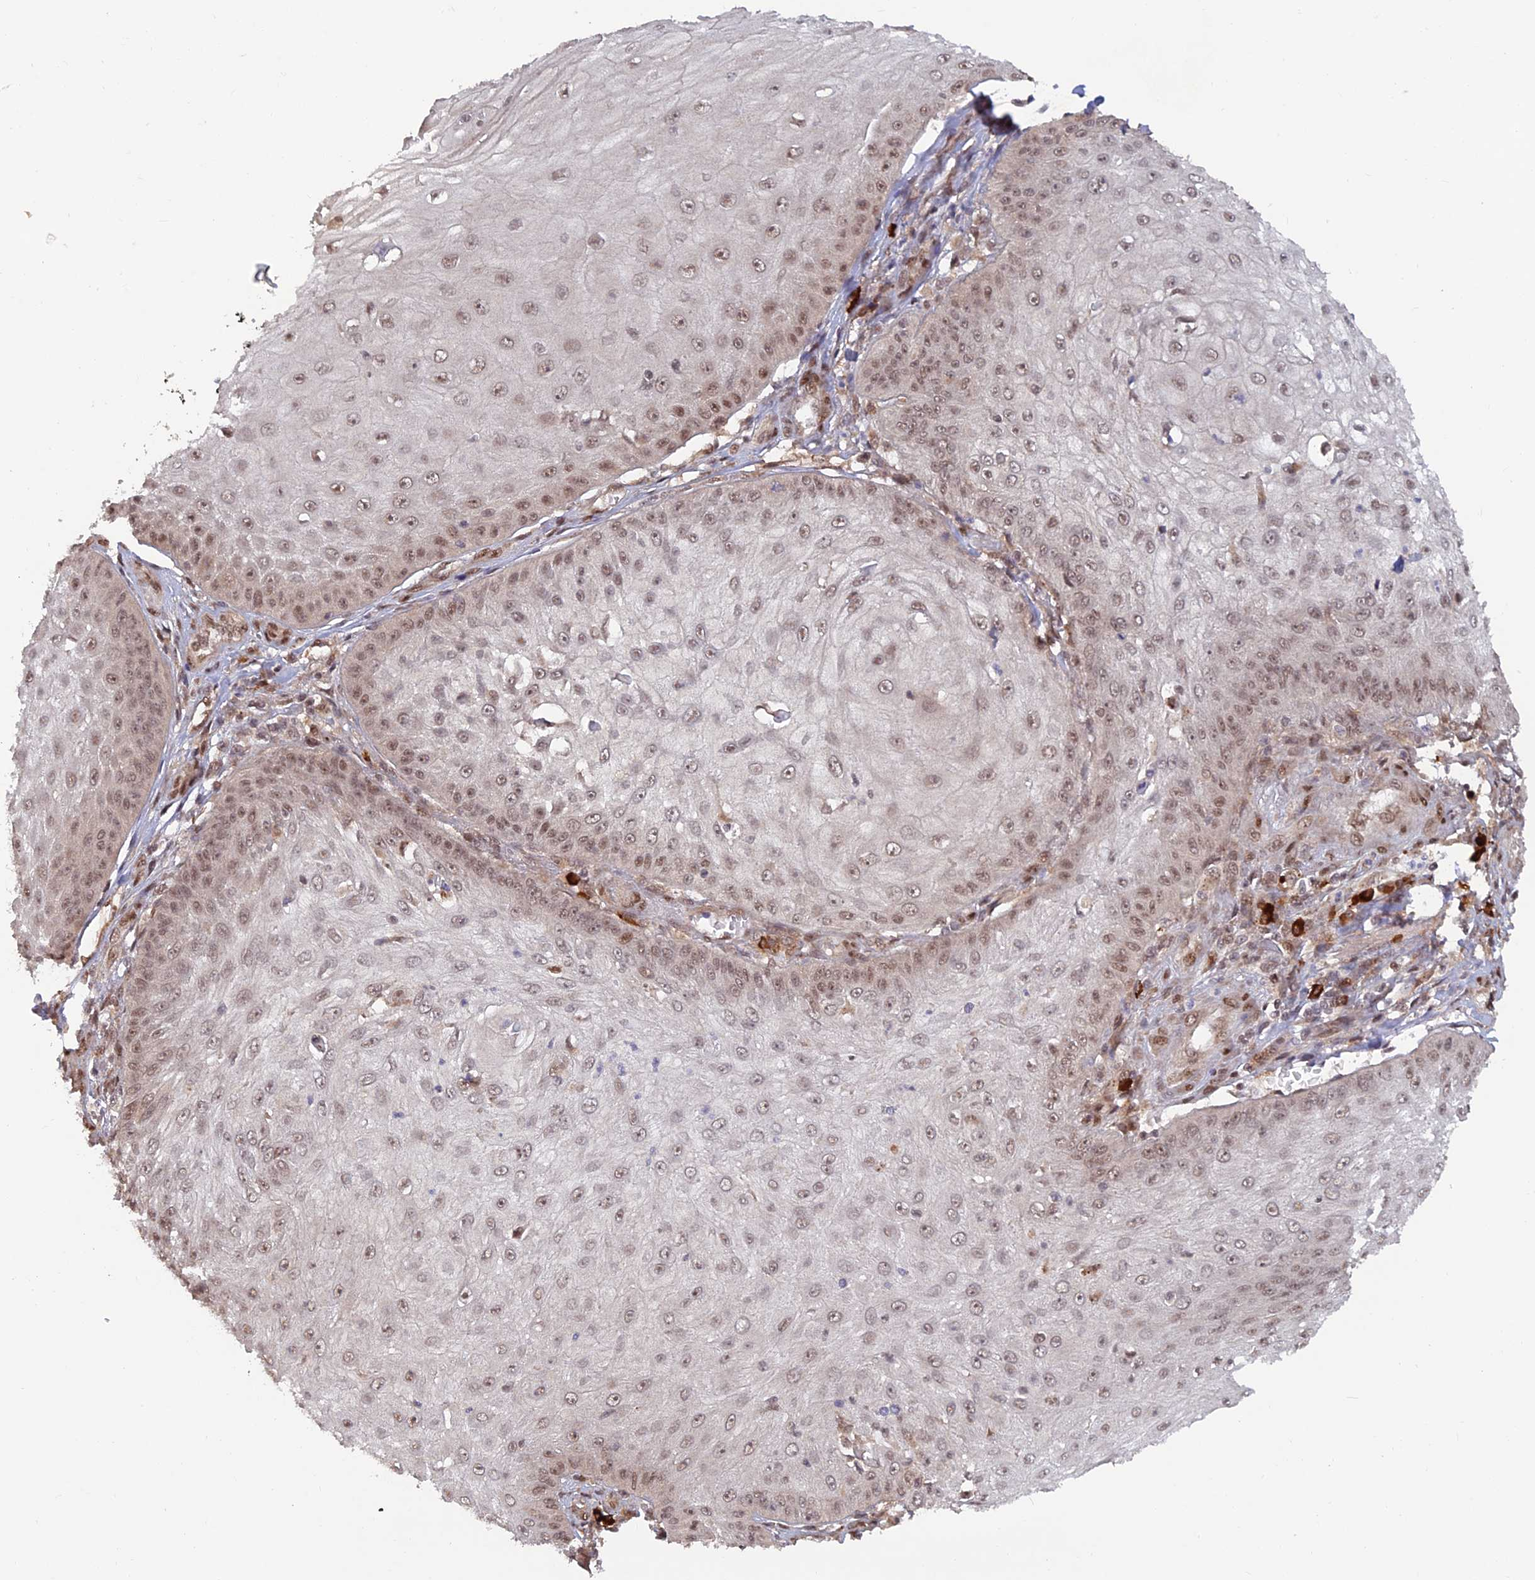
{"staining": {"intensity": "moderate", "quantity": ">75%", "location": "nuclear"}, "tissue": "skin cancer", "cell_type": "Tumor cells", "image_type": "cancer", "snomed": [{"axis": "morphology", "description": "Squamous cell carcinoma, NOS"}, {"axis": "topography", "description": "Skin"}], "caption": "This photomicrograph shows IHC staining of skin squamous cell carcinoma, with medium moderate nuclear expression in about >75% of tumor cells.", "gene": "ZNF565", "patient": {"sex": "male", "age": 70}}